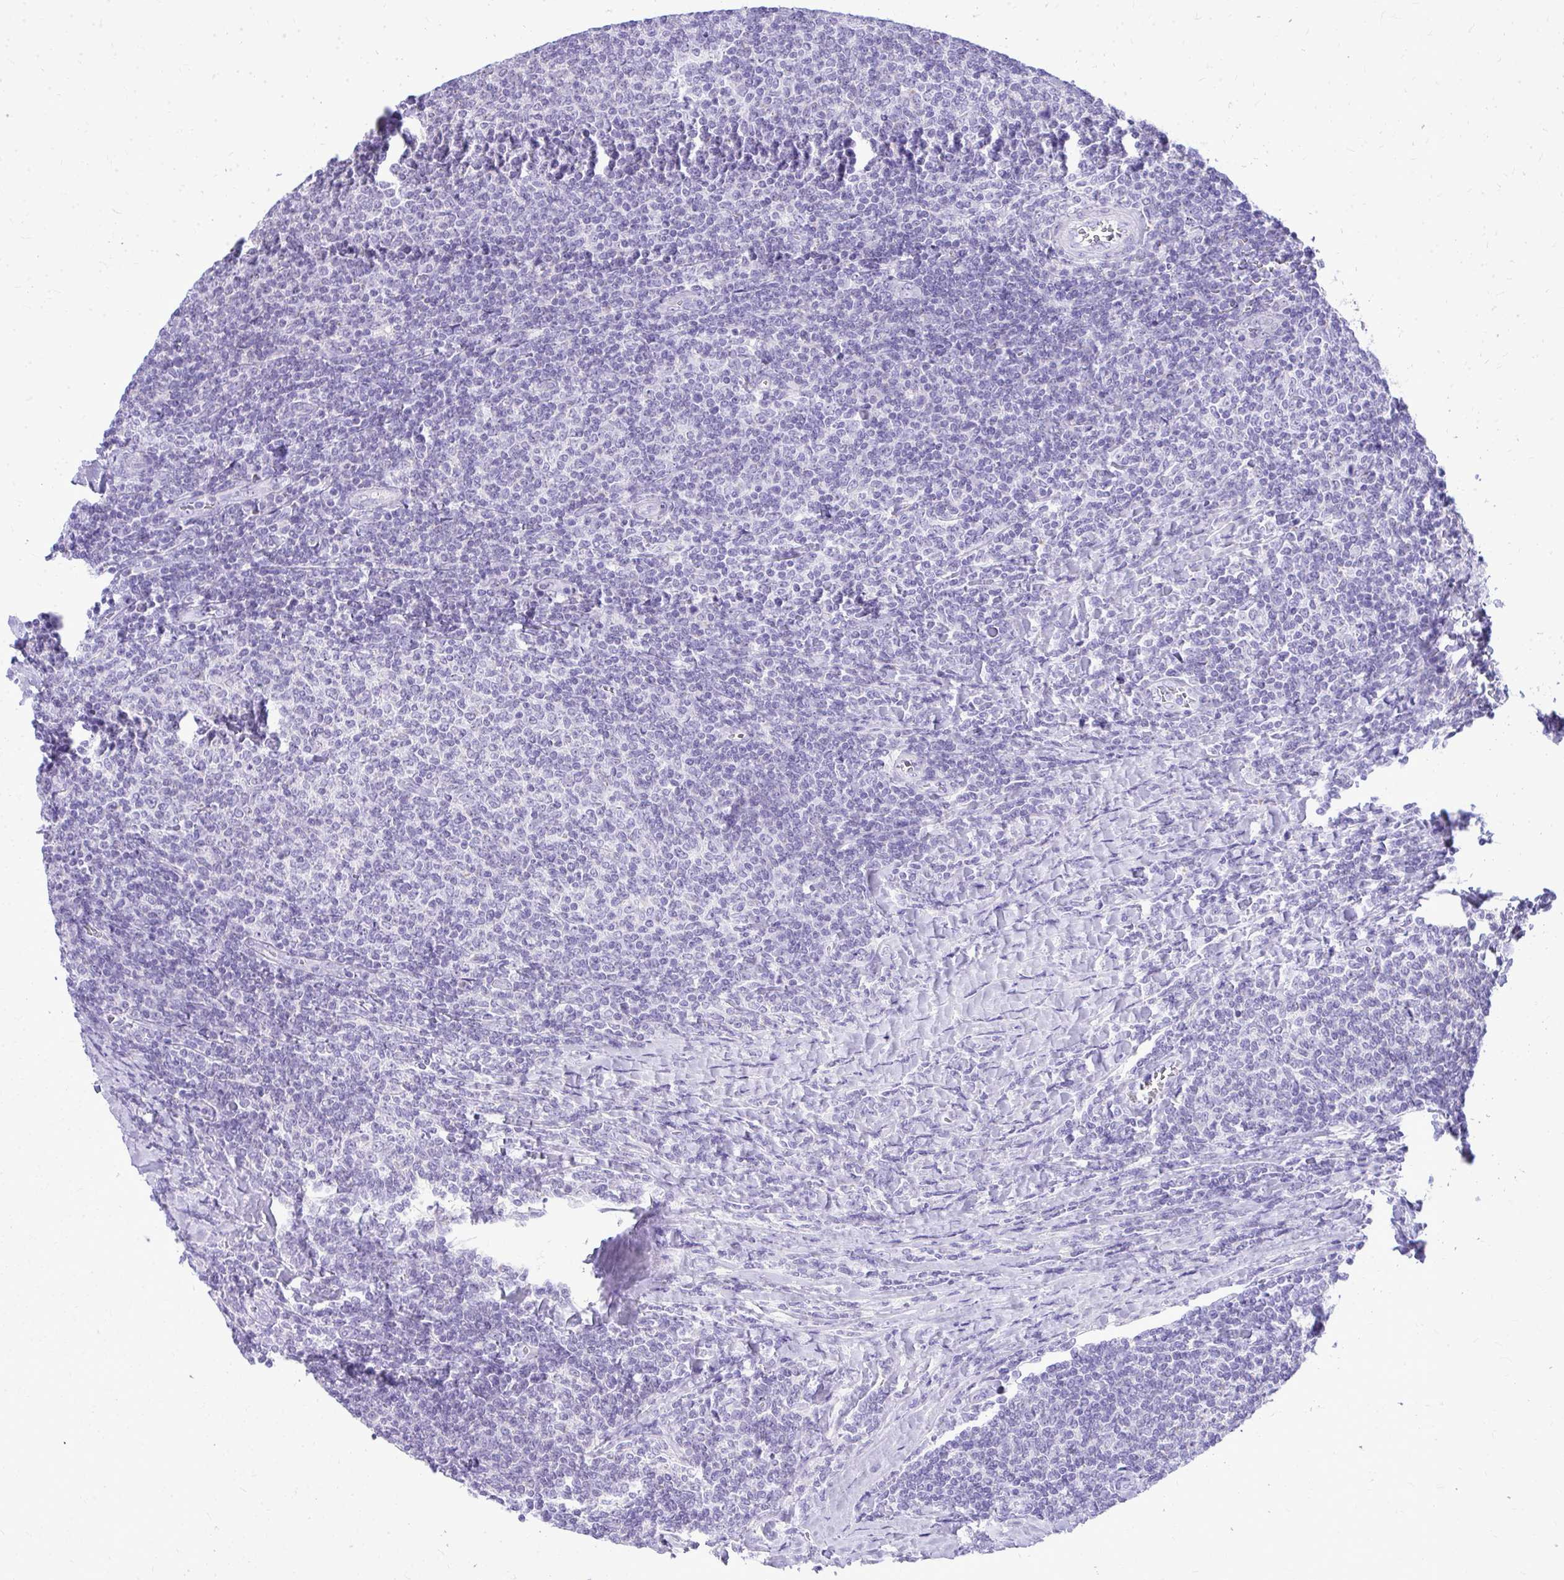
{"staining": {"intensity": "negative", "quantity": "none", "location": "none"}, "tissue": "lymphoma", "cell_type": "Tumor cells", "image_type": "cancer", "snomed": [{"axis": "morphology", "description": "Malignant lymphoma, non-Hodgkin's type, Low grade"}, {"axis": "topography", "description": "Lymph node"}], "caption": "Immunohistochemistry (IHC) photomicrograph of human malignant lymphoma, non-Hodgkin's type (low-grade) stained for a protein (brown), which exhibits no positivity in tumor cells.", "gene": "RALYL", "patient": {"sex": "male", "age": 52}}